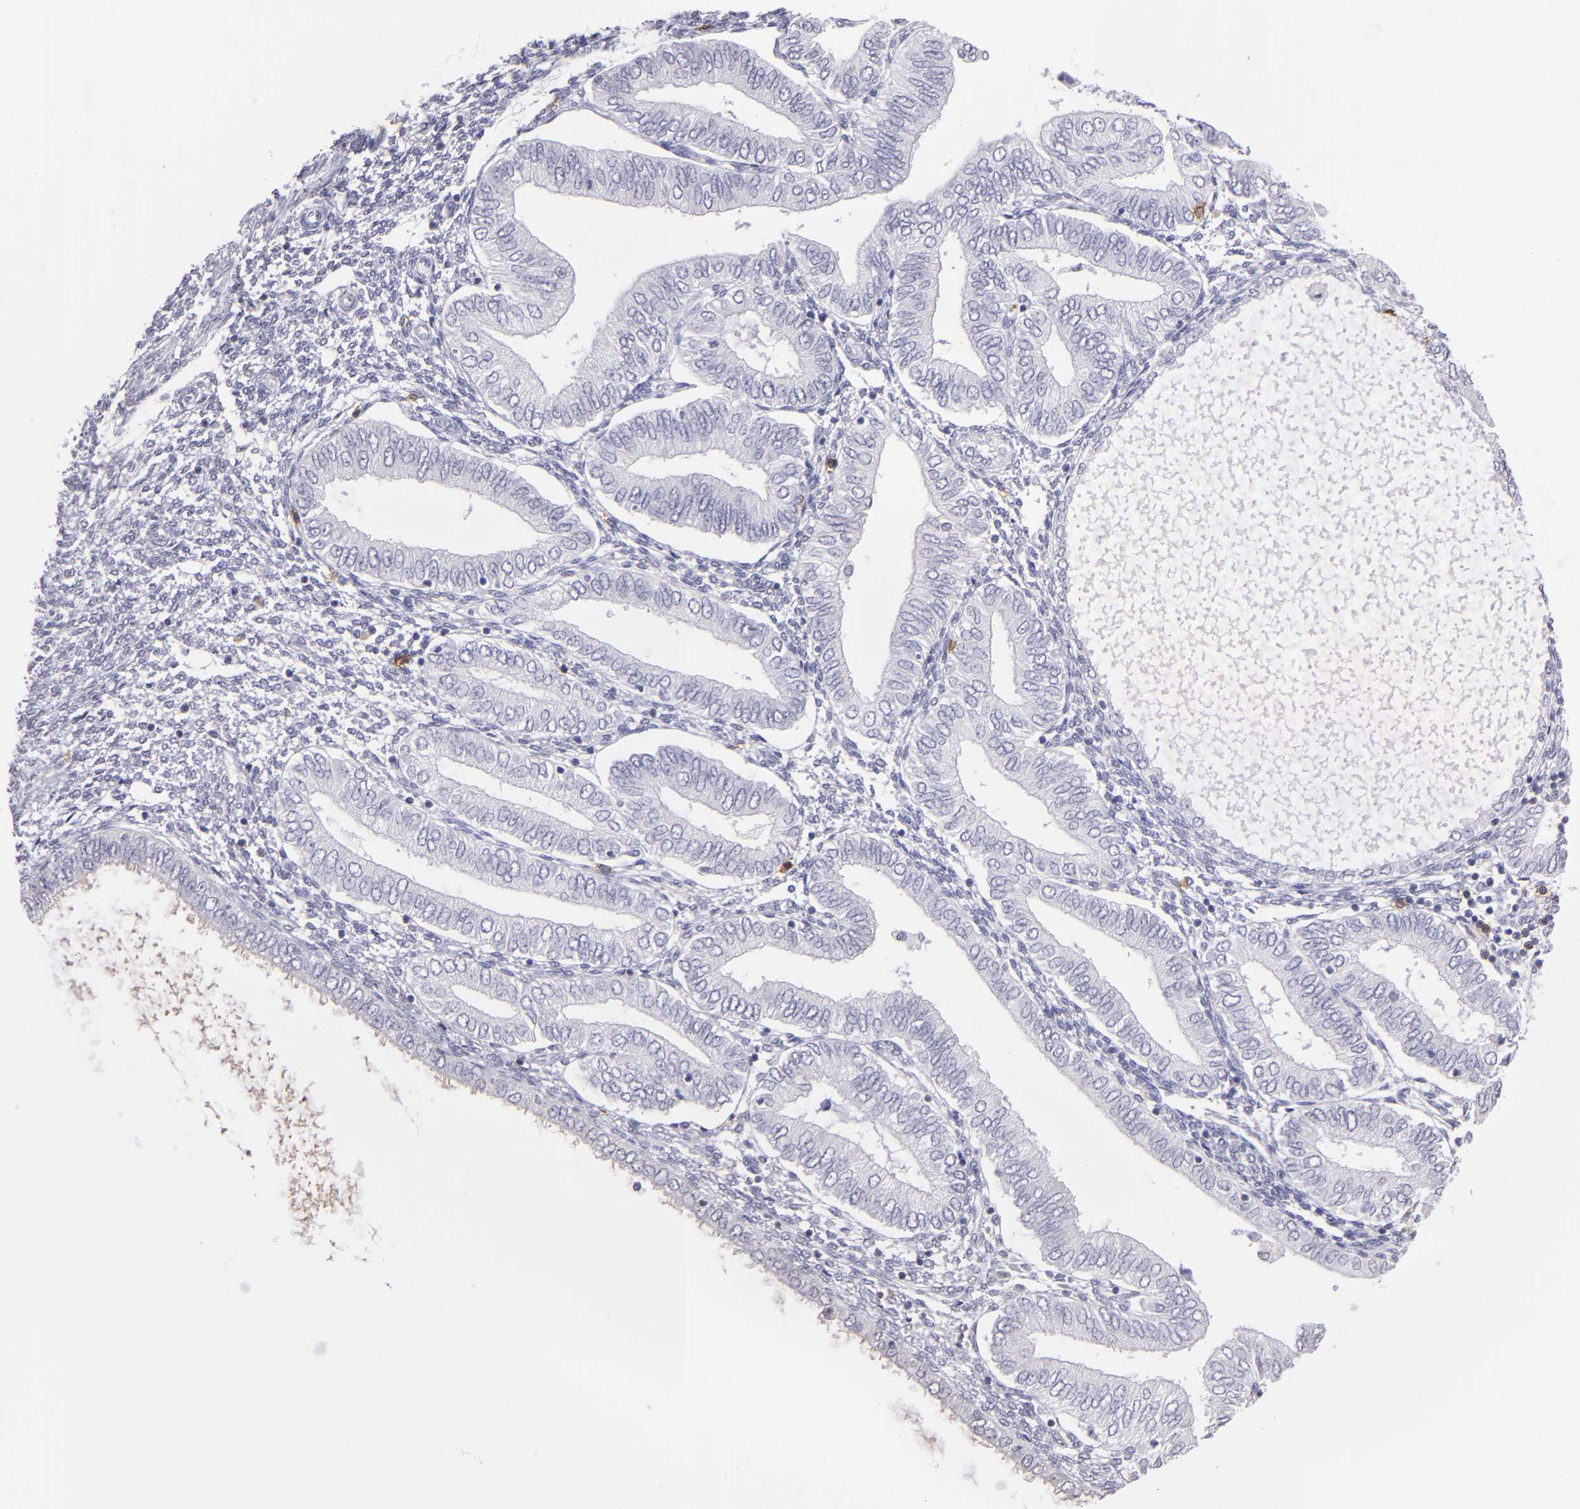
{"staining": {"intensity": "negative", "quantity": "none", "location": "none"}, "tissue": "endometrial cancer", "cell_type": "Tumor cells", "image_type": "cancer", "snomed": [{"axis": "morphology", "description": "Adenocarcinoma, NOS"}, {"axis": "topography", "description": "Endometrium"}], "caption": "Endometrial adenocarcinoma was stained to show a protein in brown. There is no significant staining in tumor cells.", "gene": "IL2RA", "patient": {"sex": "female", "age": 51}}